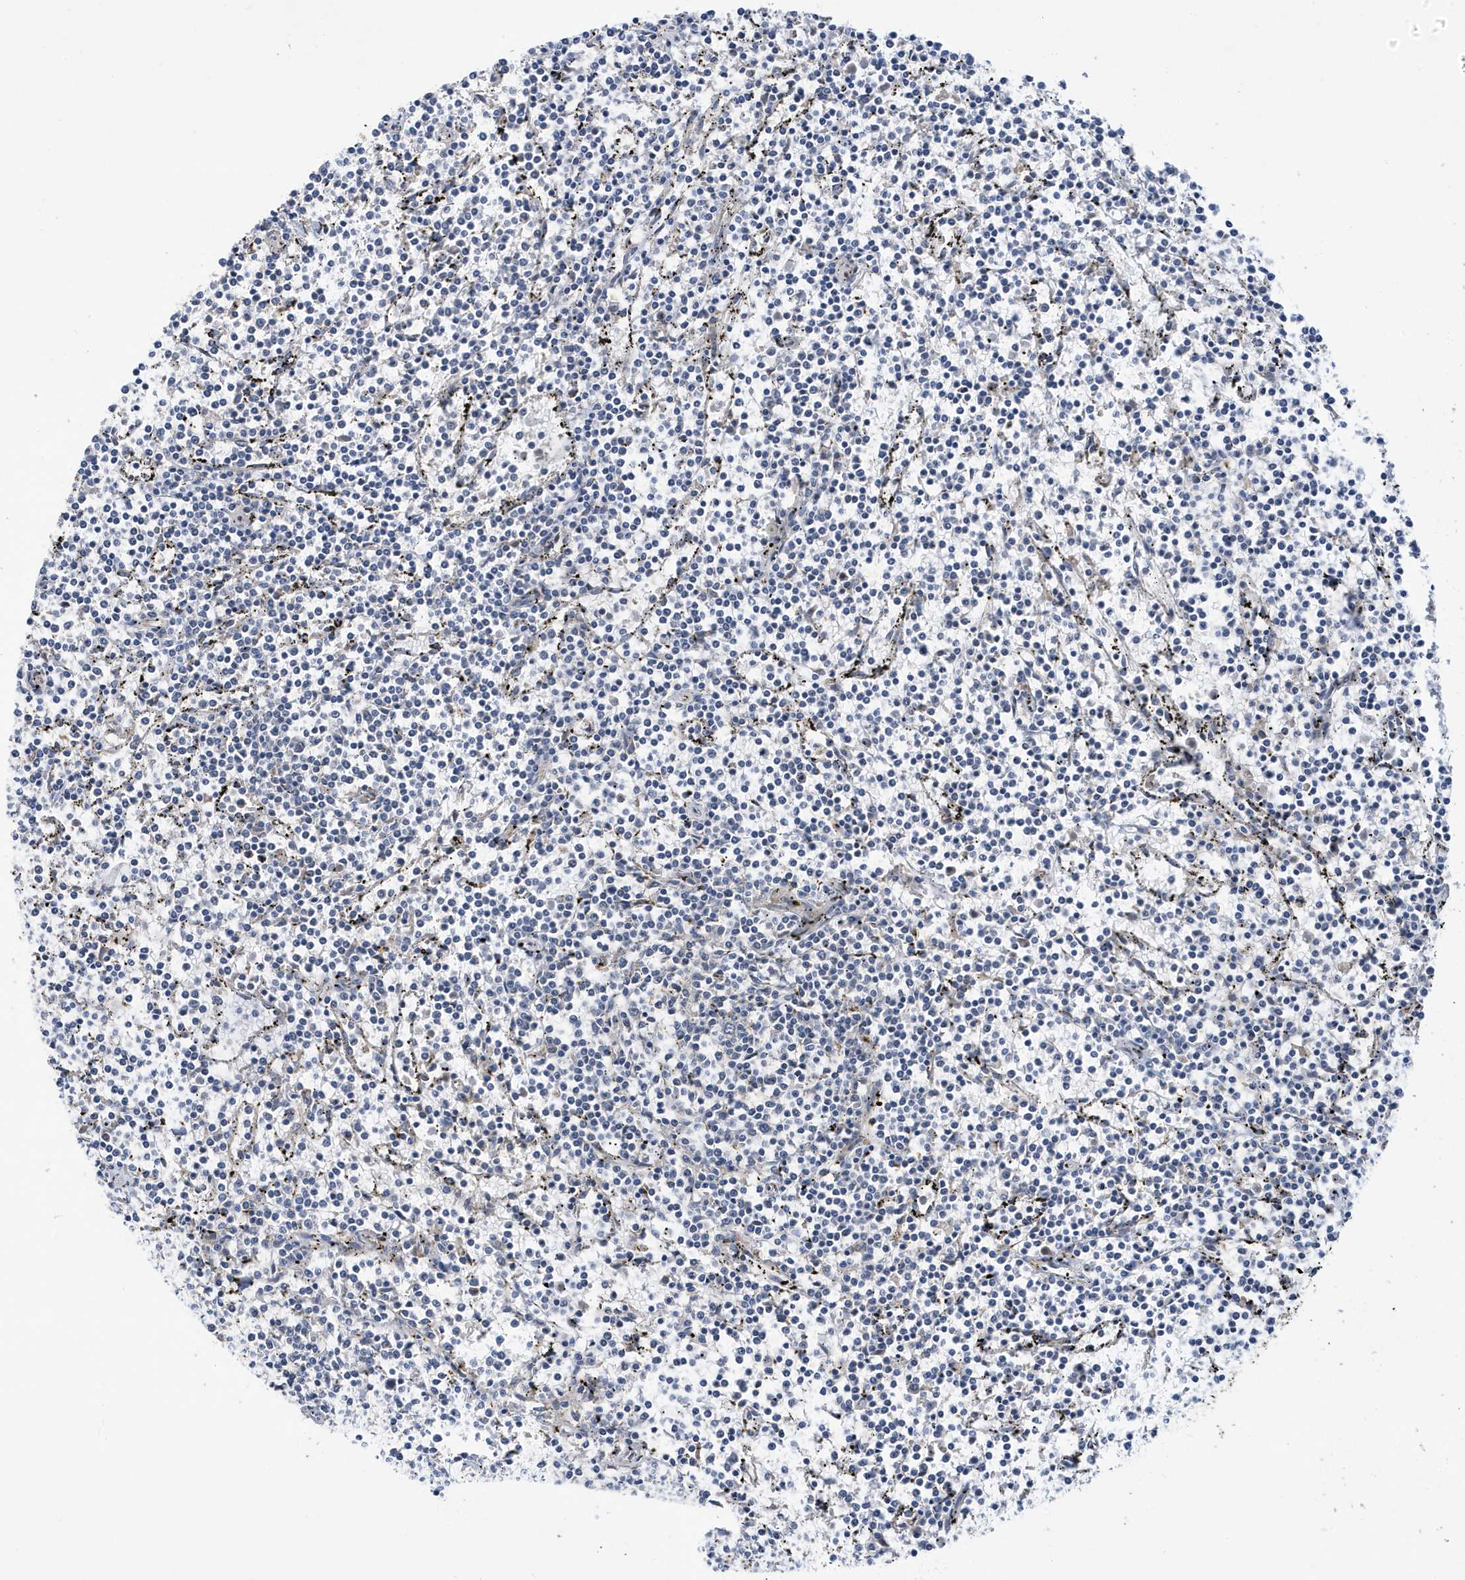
{"staining": {"intensity": "negative", "quantity": "none", "location": "none"}, "tissue": "lymphoma", "cell_type": "Tumor cells", "image_type": "cancer", "snomed": [{"axis": "morphology", "description": "Malignant lymphoma, non-Hodgkin's type, Low grade"}, {"axis": "topography", "description": "Spleen"}], "caption": "High magnification brightfield microscopy of malignant lymphoma, non-Hodgkin's type (low-grade) stained with DAB (3,3'-diaminobenzidine) (brown) and counterstained with hematoxylin (blue): tumor cells show no significant staining.", "gene": "LAPTM4A", "patient": {"sex": "female", "age": 50}}